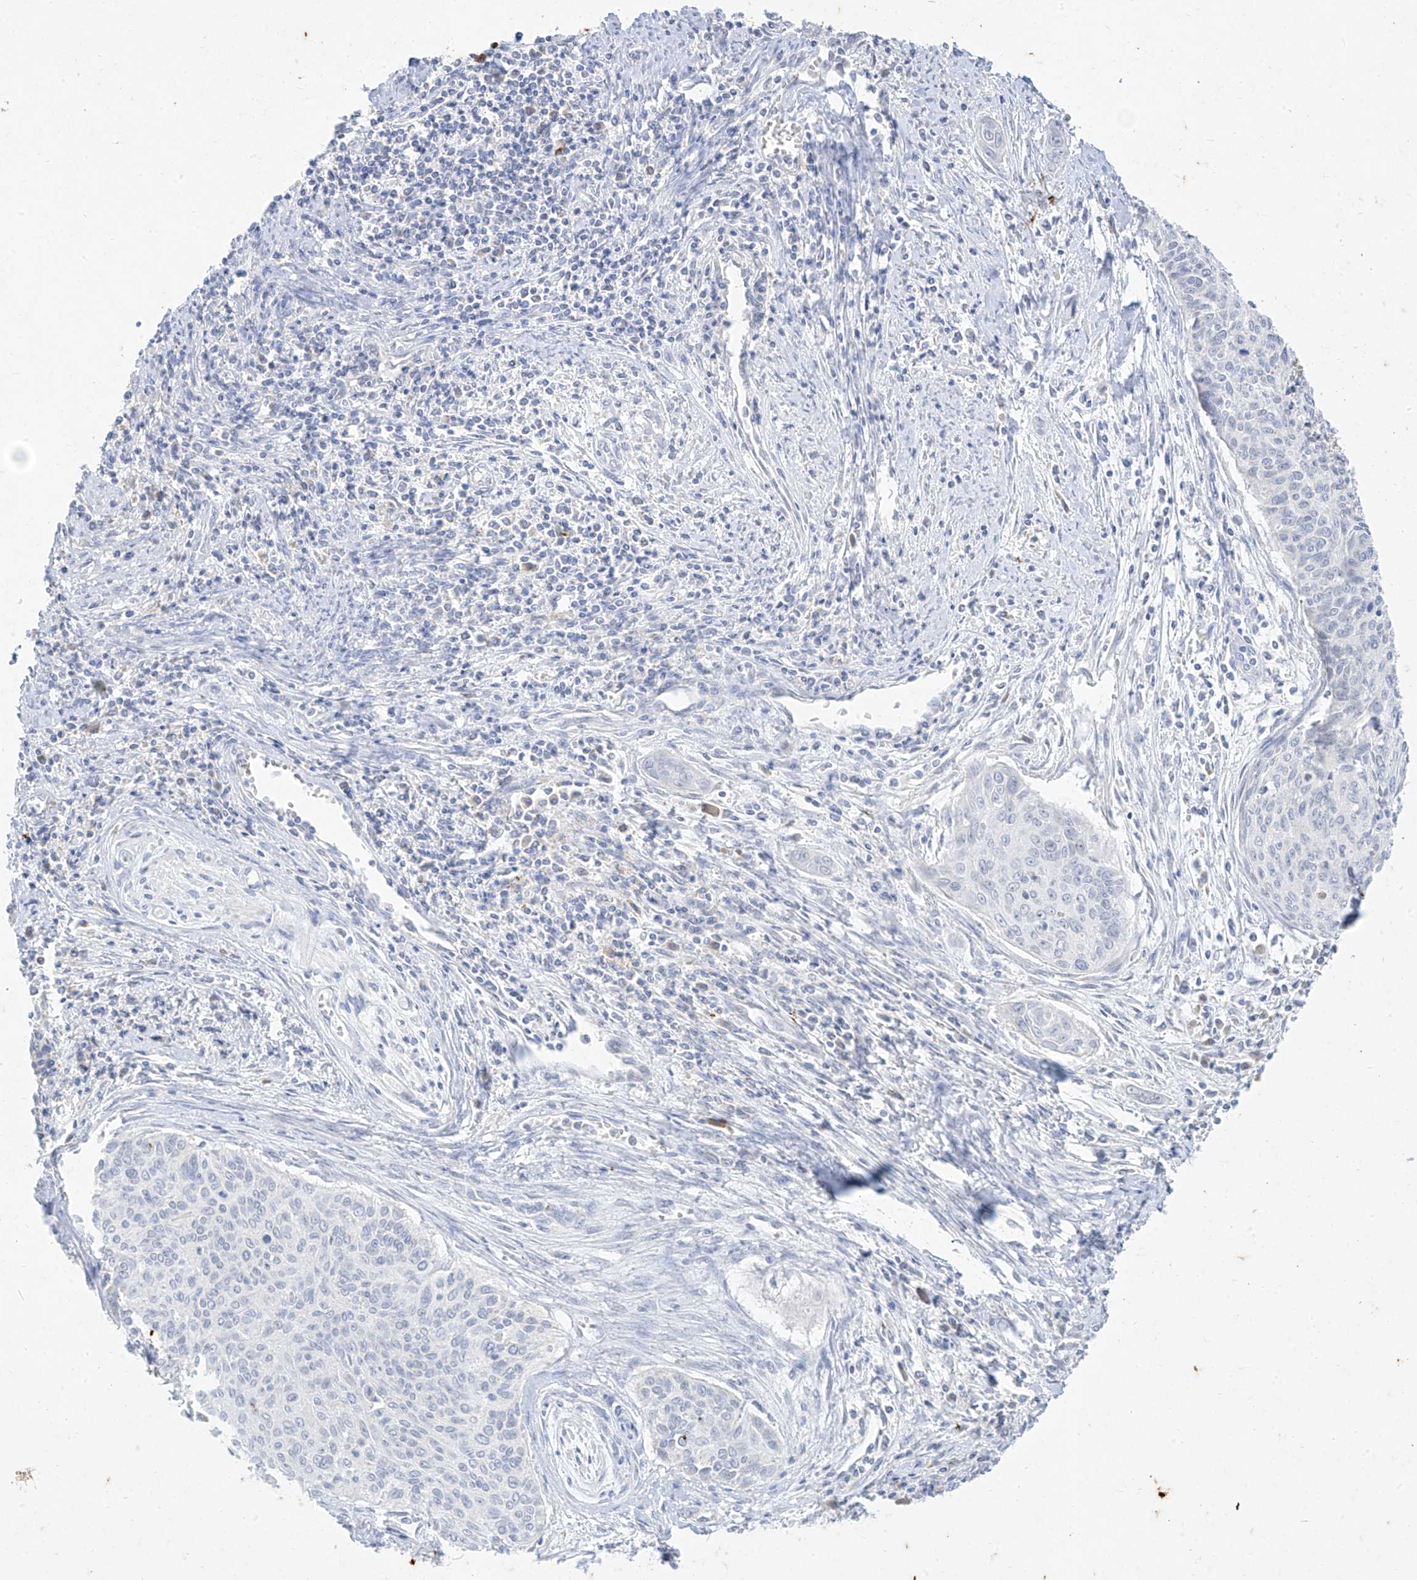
{"staining": {"intensity": "negative", "quantity": "none", "location": "none"}, "tissue": "cervical cancer", "cell_type": "Tumor cells", "image_type": "cancer", "snomed": [{"axis": "morphology", "description": "Squamous cell carcinoma, NOS"}, {"axis": "topography", "description": "Cervix"}], "caption": "This micrograph is of cervical cancer stained with immunohistochemistry to label a protein in brown with the nuclei are counter-stained blue. There is no staining in tumor cells.", "gene": "TGM4", "patient": {"sex": "female", "age": 55}}